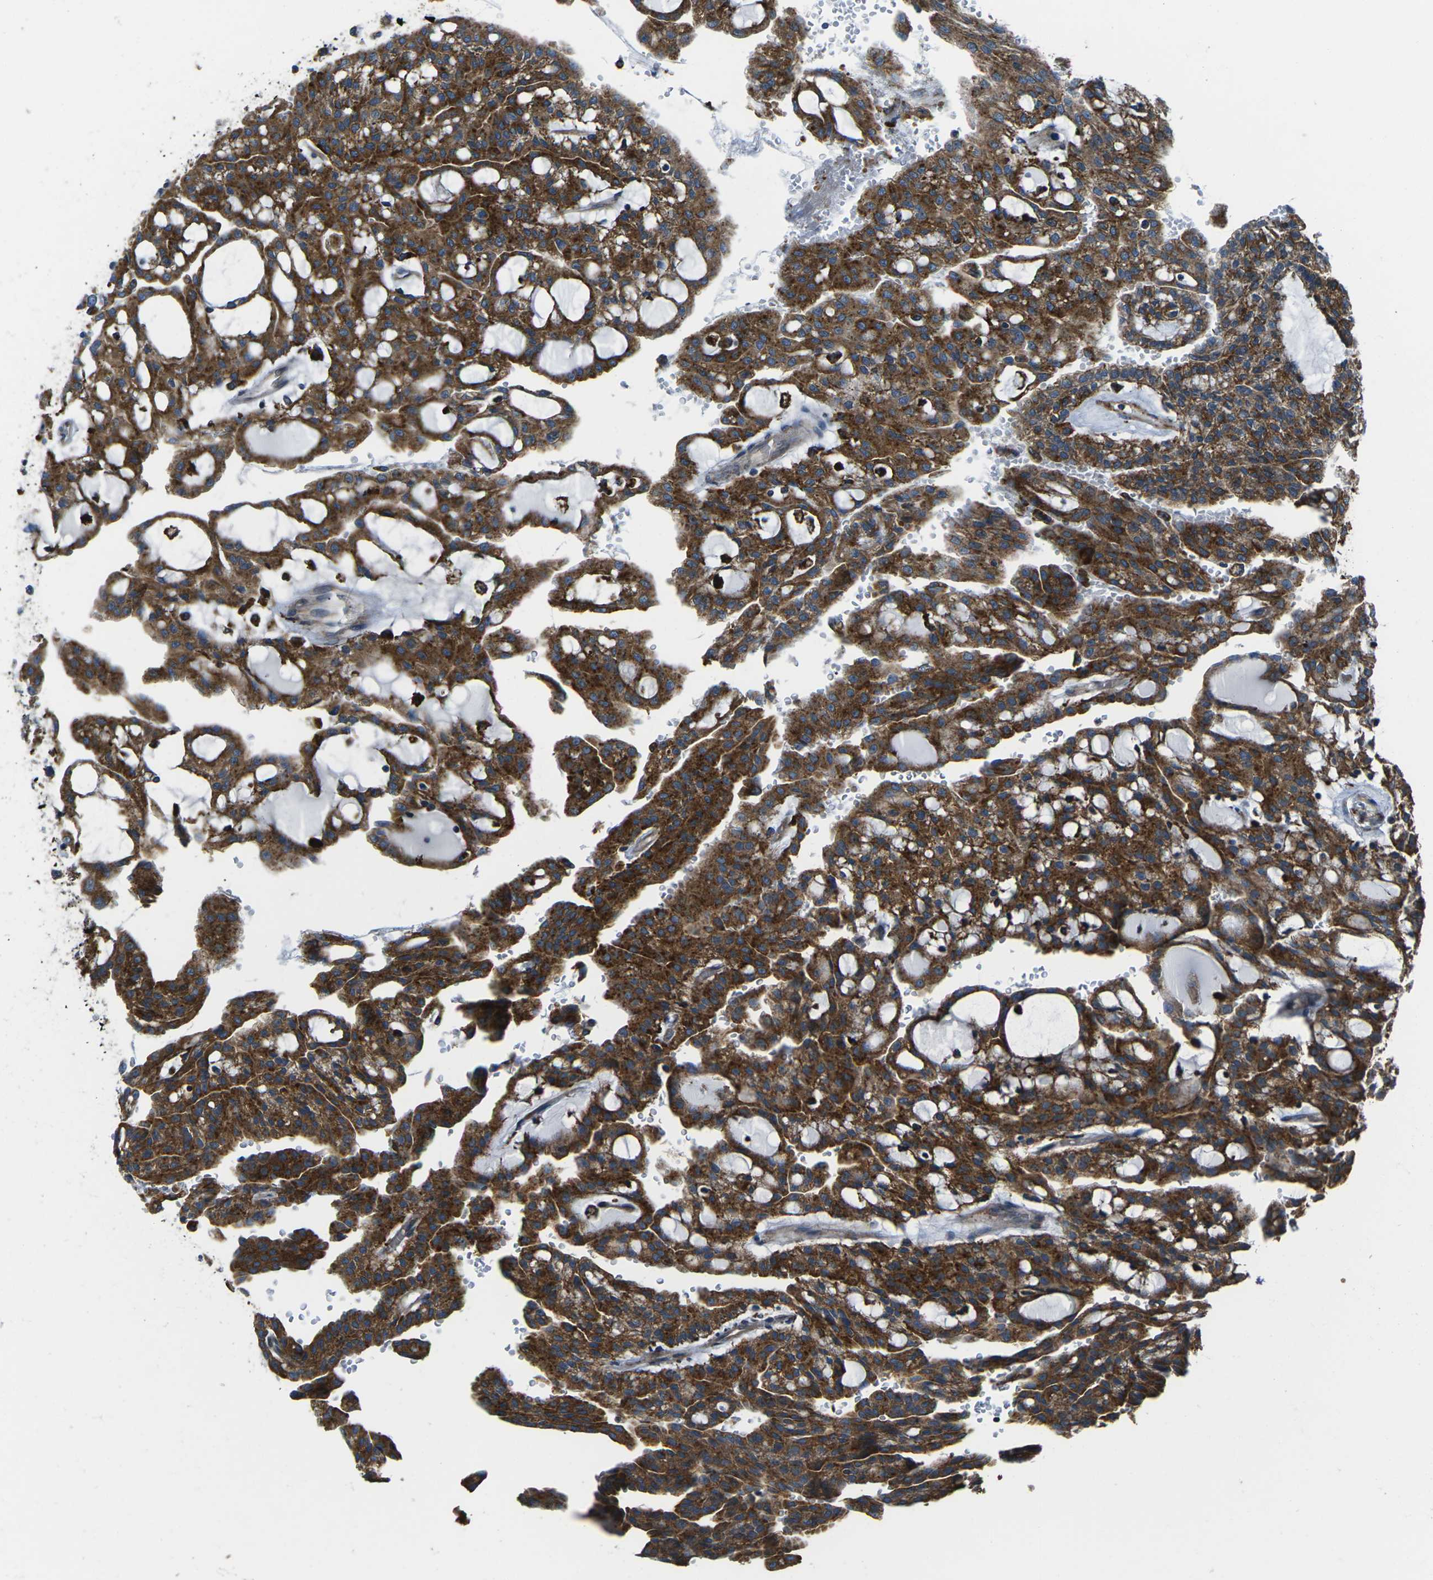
{"staining": {"intensity": "strong", "quantity": ">75%", "location": "cytoplasmic/membranous"}, "tissue": "renal cancer", "cell_type": "Tumor cells", "image_type": "cancer", "snomed": [{"axis": "morphology", "description": "Adenocarcinoma, NOS"}, {"axis": "topography", "description": "Kidney"}], "caption": "Renal cancer stained for a protein demonstrates strong cytoplasmic/membranous positivity in tumor cells.", "gene": "CDK17", "patient": {"sex": "male", "age": 63}}